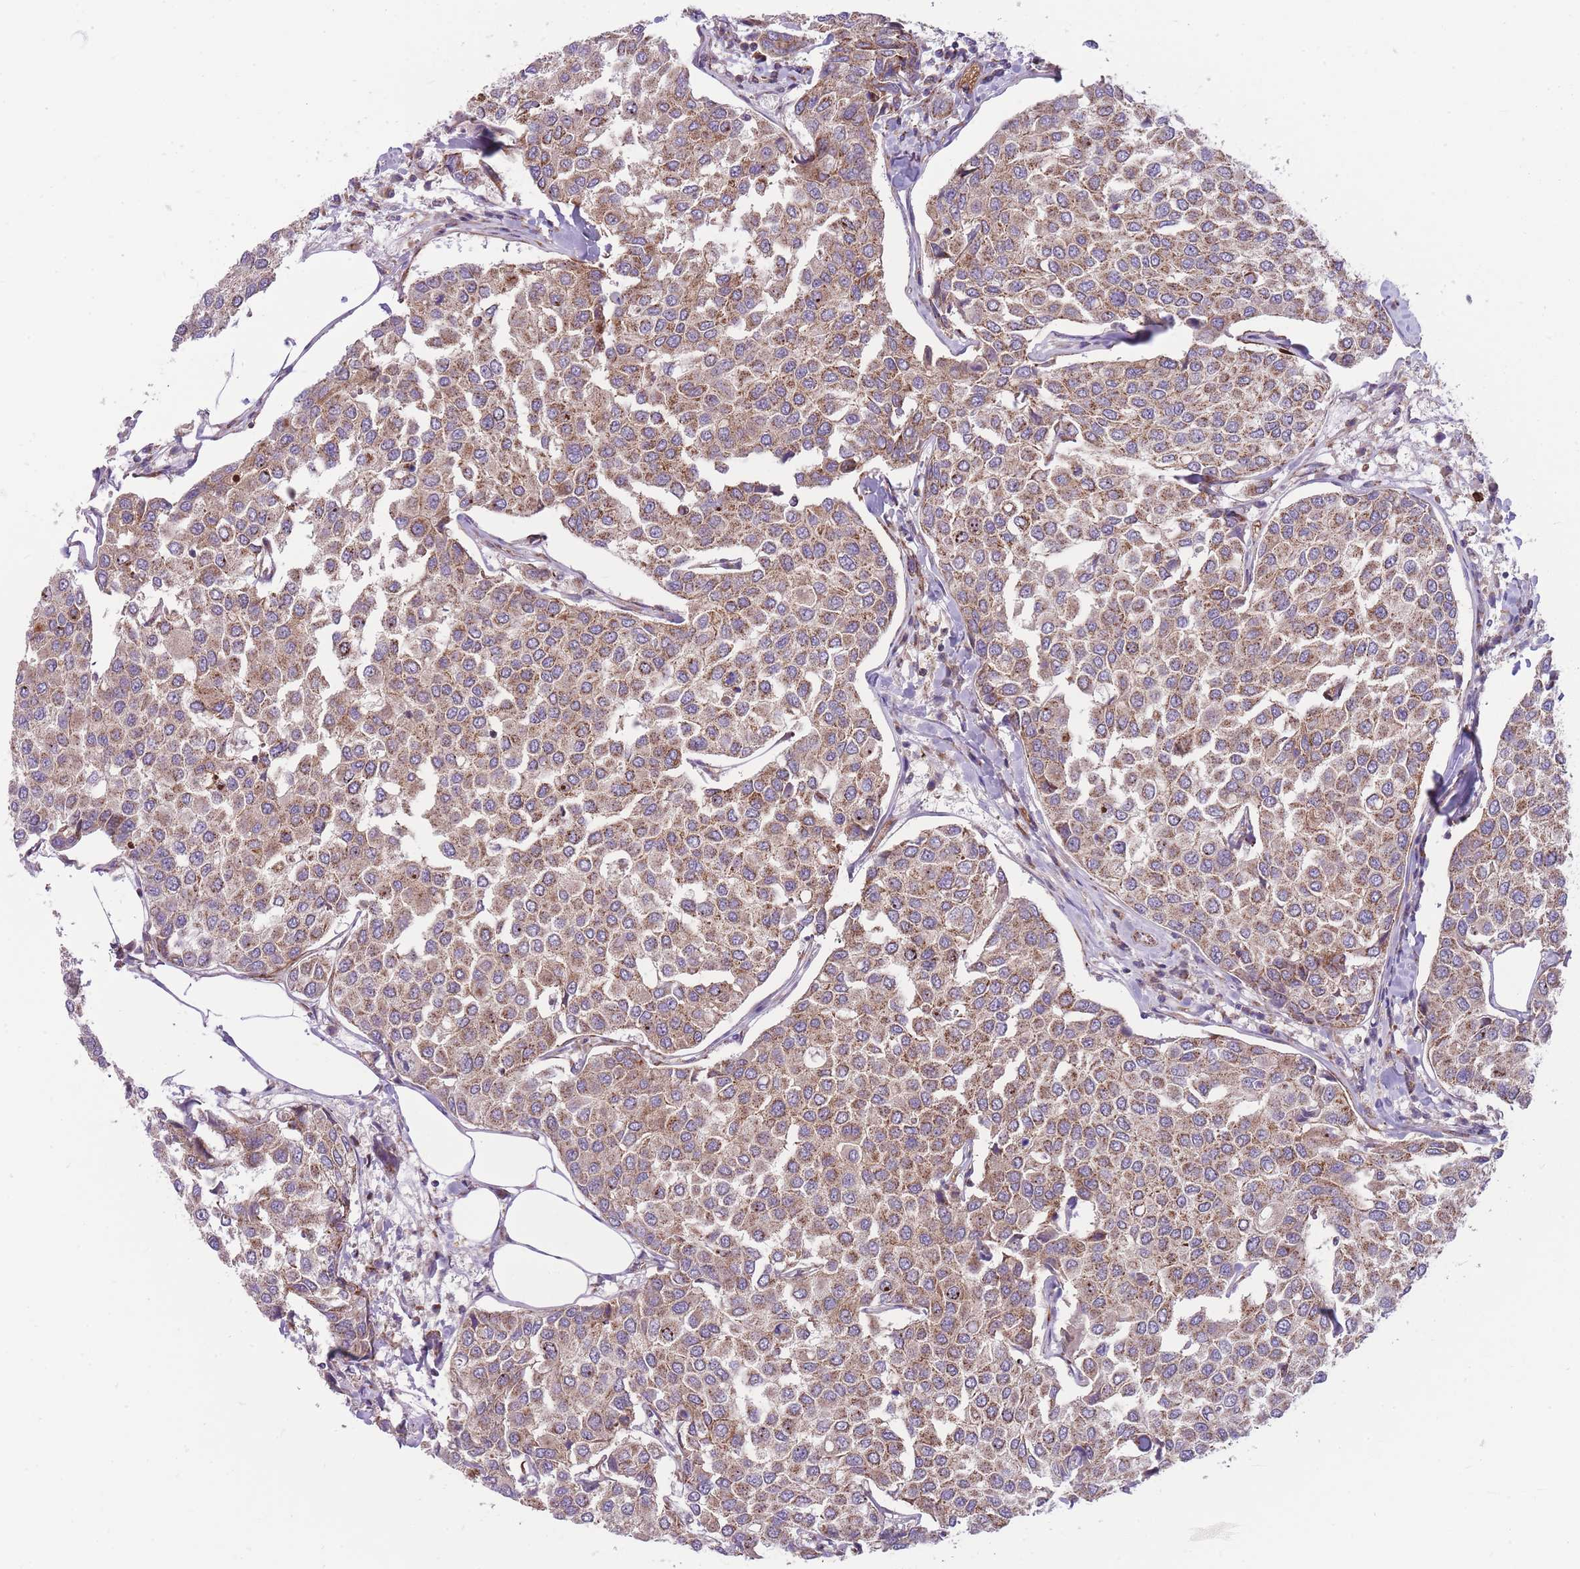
{"staining": {"intensity": "moderate", "quantity": ">75%", "location": "cytoplasmic/membranous"}, "tissue": "breast cancer", "cell_type": "Tumor cells", "image_type": "cancer", "snomed": [{"axis": "morphology", "description": "Duct carcinoma"}, {"axis": "topography", "description": "Breast"}], "caption": "A medium amount of moderate cytoplasmic/membranous staining is identified in about >75% of tumor cells in breast cancer (infiltrating ductal carcinoma) tissue. The protein is shown in brown color, while the nuclei are stained blue.", "gene": "ANKRD10", "patient": {"sex": "female", "age": 55}}